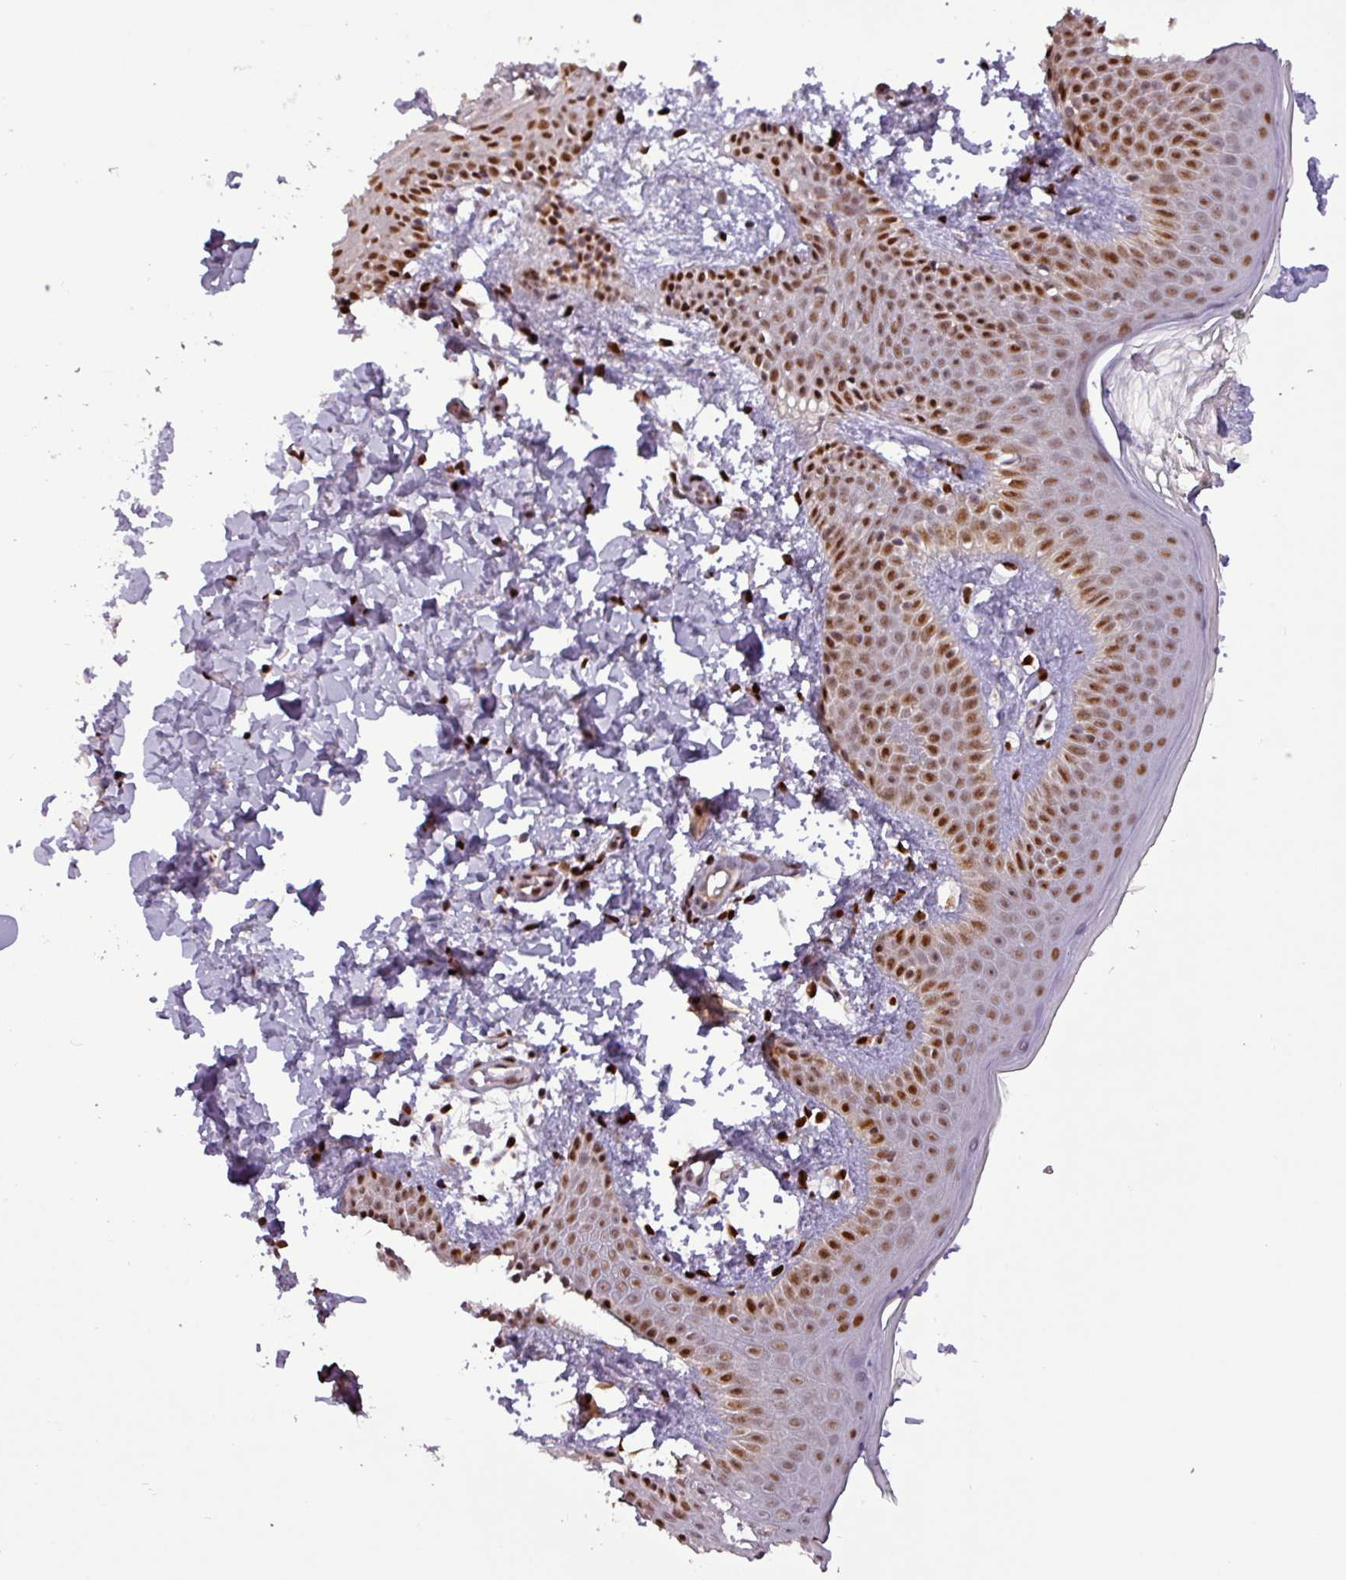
{"staining": {"intensity": "strong", "quantity": ">75%", "location": "nuclear"}, "tissue": "skin", "cell_type": "Fibroblasts", "image_type": "normal", "snomed": [{"axis": "morphology", "description": "Normal tissue, NOS"}, {"axis": "topography", "description": "Skin"}], "caption": "Immunohistochemical staining of unremarkable human skin reveals strong nuclear protein staining in about >75% of fibroblasts.", "gene": "IRF2BPL", "patient": {"sex": "male", "age": 36}}